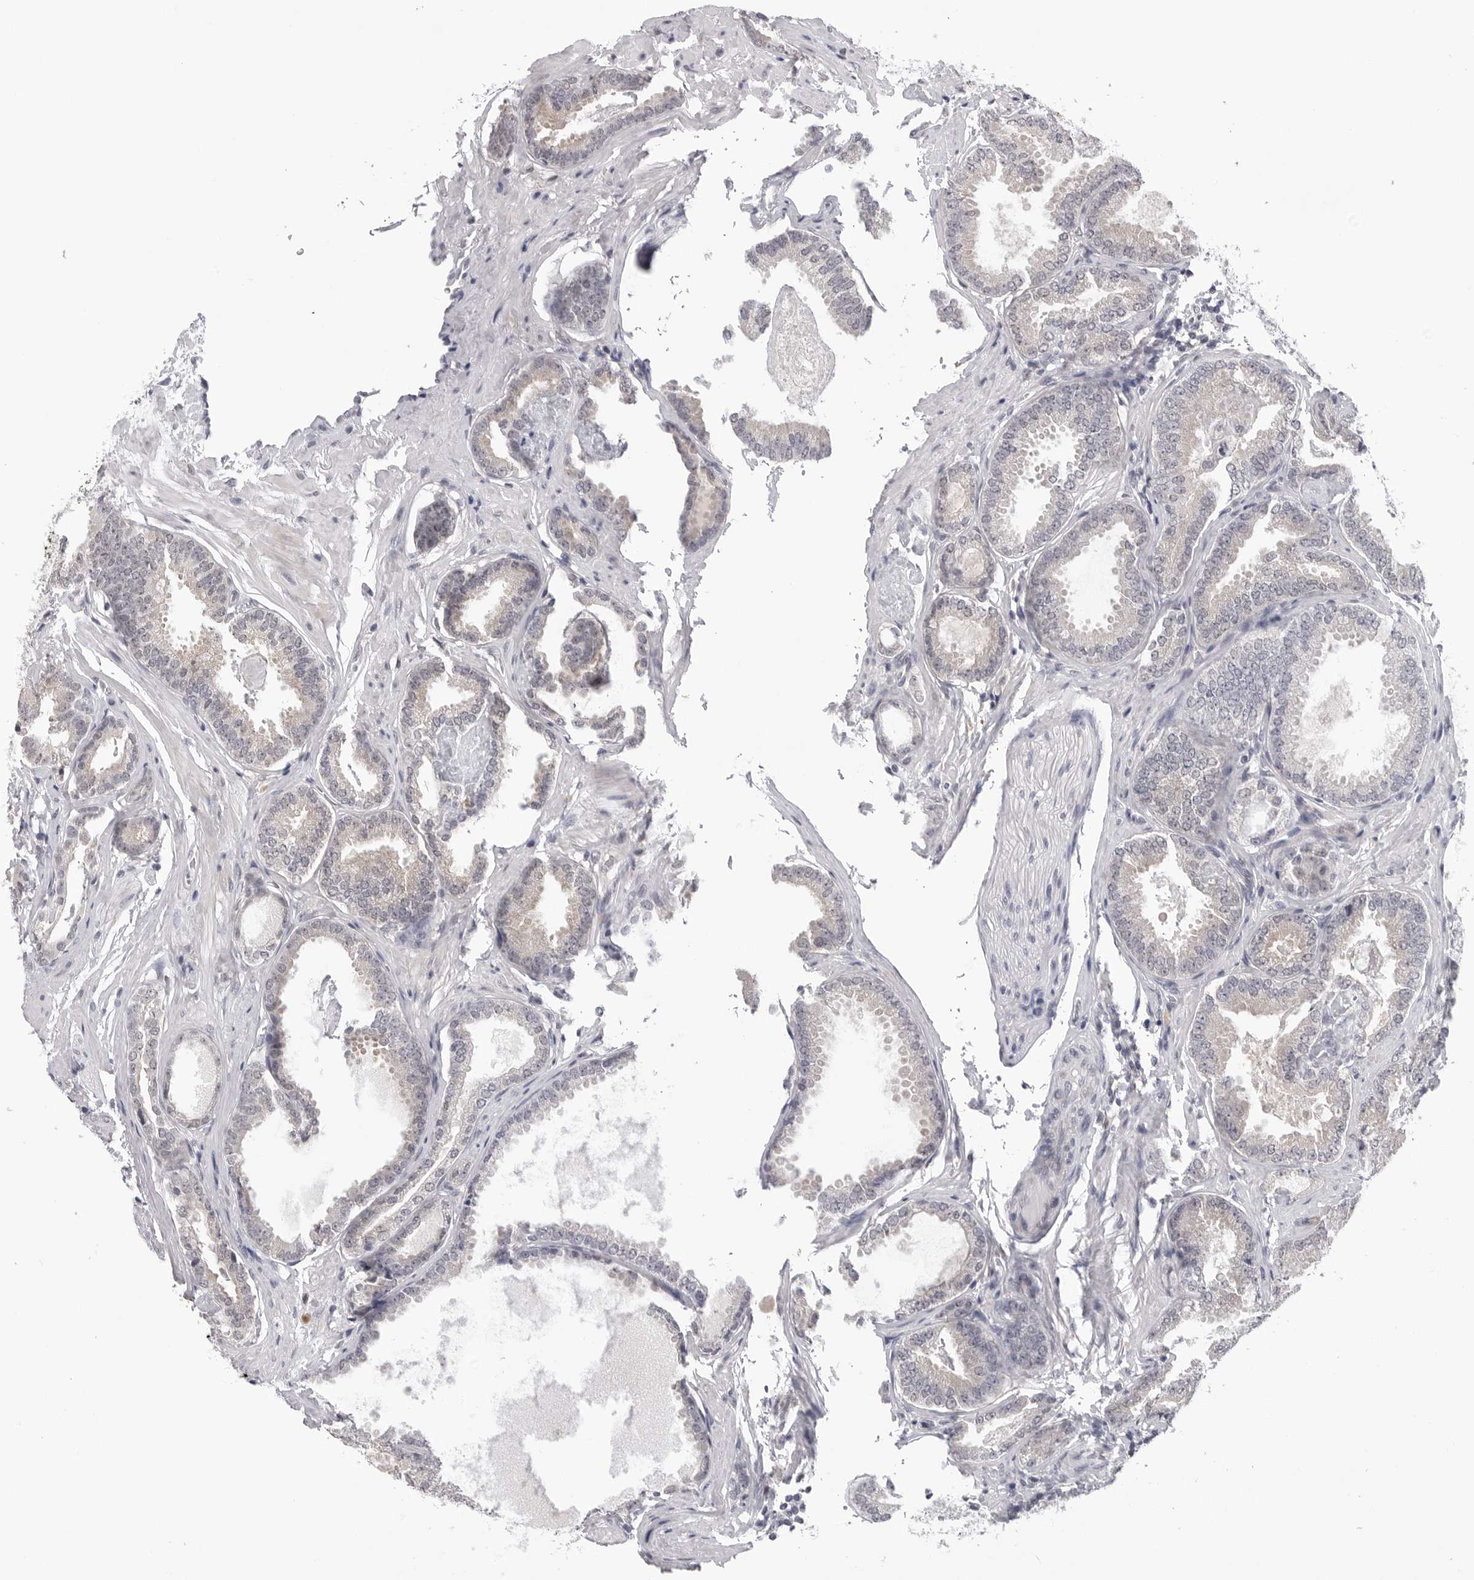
{"staining": {"intensity": "negative", "quantity": "none", "location": "none"}, "tissue": "prostate cancer", "cell_type": "Tumor cells", "image_type": "cancer", "snomed": [{"axis": "morphology", "description": "Adenocarcinoma, Low grade"}, {"axis": "topography", "description": "Prostate"}], "caption": "A micrograph of human prostate adenocarcinoma (low-grade) is negative for staining in tumor cells.", "gene": "CDK20", "patient": {"sex": "male", "age": 71}}